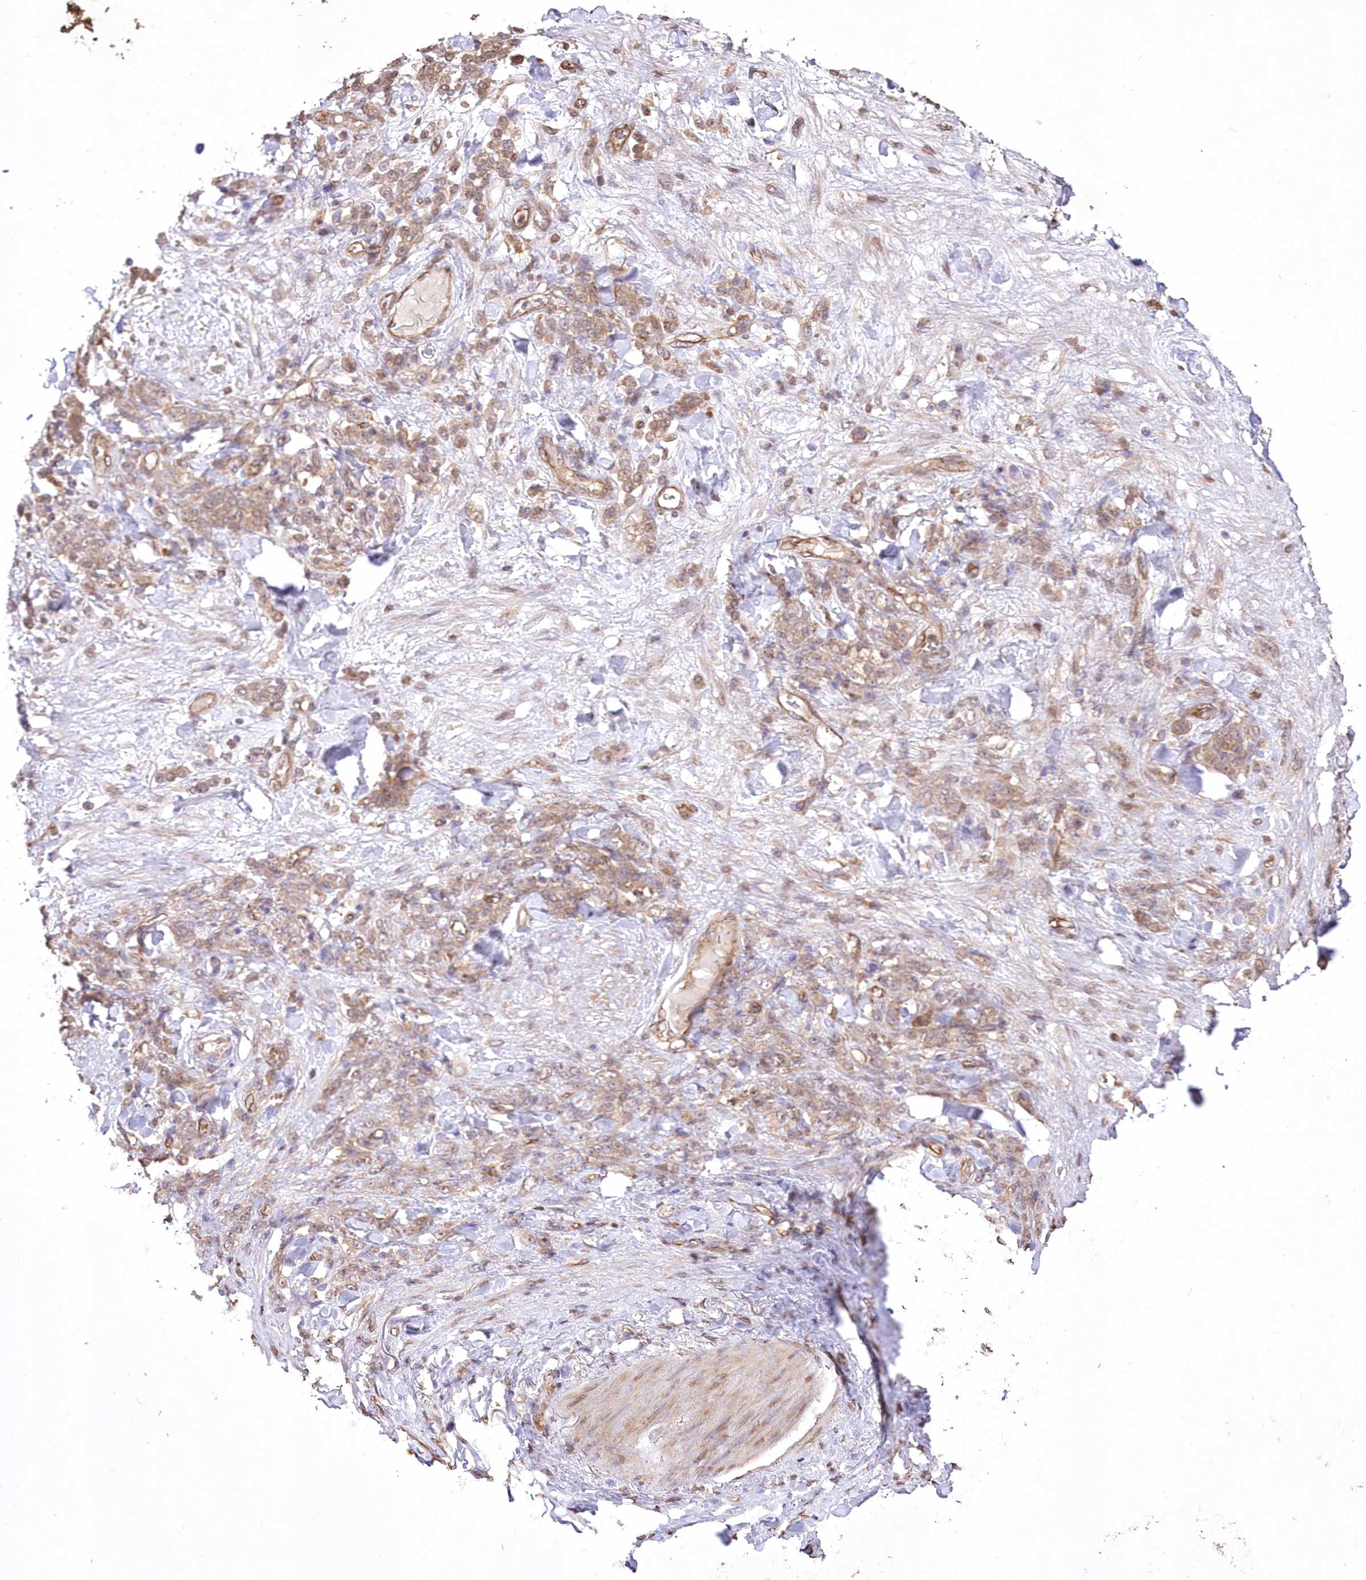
{"staining": {"intensity": "weak", "quantity": ">75%", "location": "cytoplasmic/membranous"}, "tissue": "stomach cancer", "cell_type": "Tumor cells", "image_type": "cancer", "snomed": [{"axis": "morphology", "description": "Normal tissue, NOS"}, {"axis": "morphology", "description": "Adenocarcinoma, NOS"}, {"axis": "topography", "description": "Stomach"}], "caption": "A low amount of weak cytoplasmic/membranous positivity is appreciated in about >75% of tumor cells in stomach cancer (adenocarcinoma) tissue. The protein is stained brown, and the nuclei are stained in blue (DAB (3,3'-diaminobenzidine) IHC with brightfield microscopy, high magnification).", "gene": "FCHO2", "patient": {"sex": "male", "age": 82}}